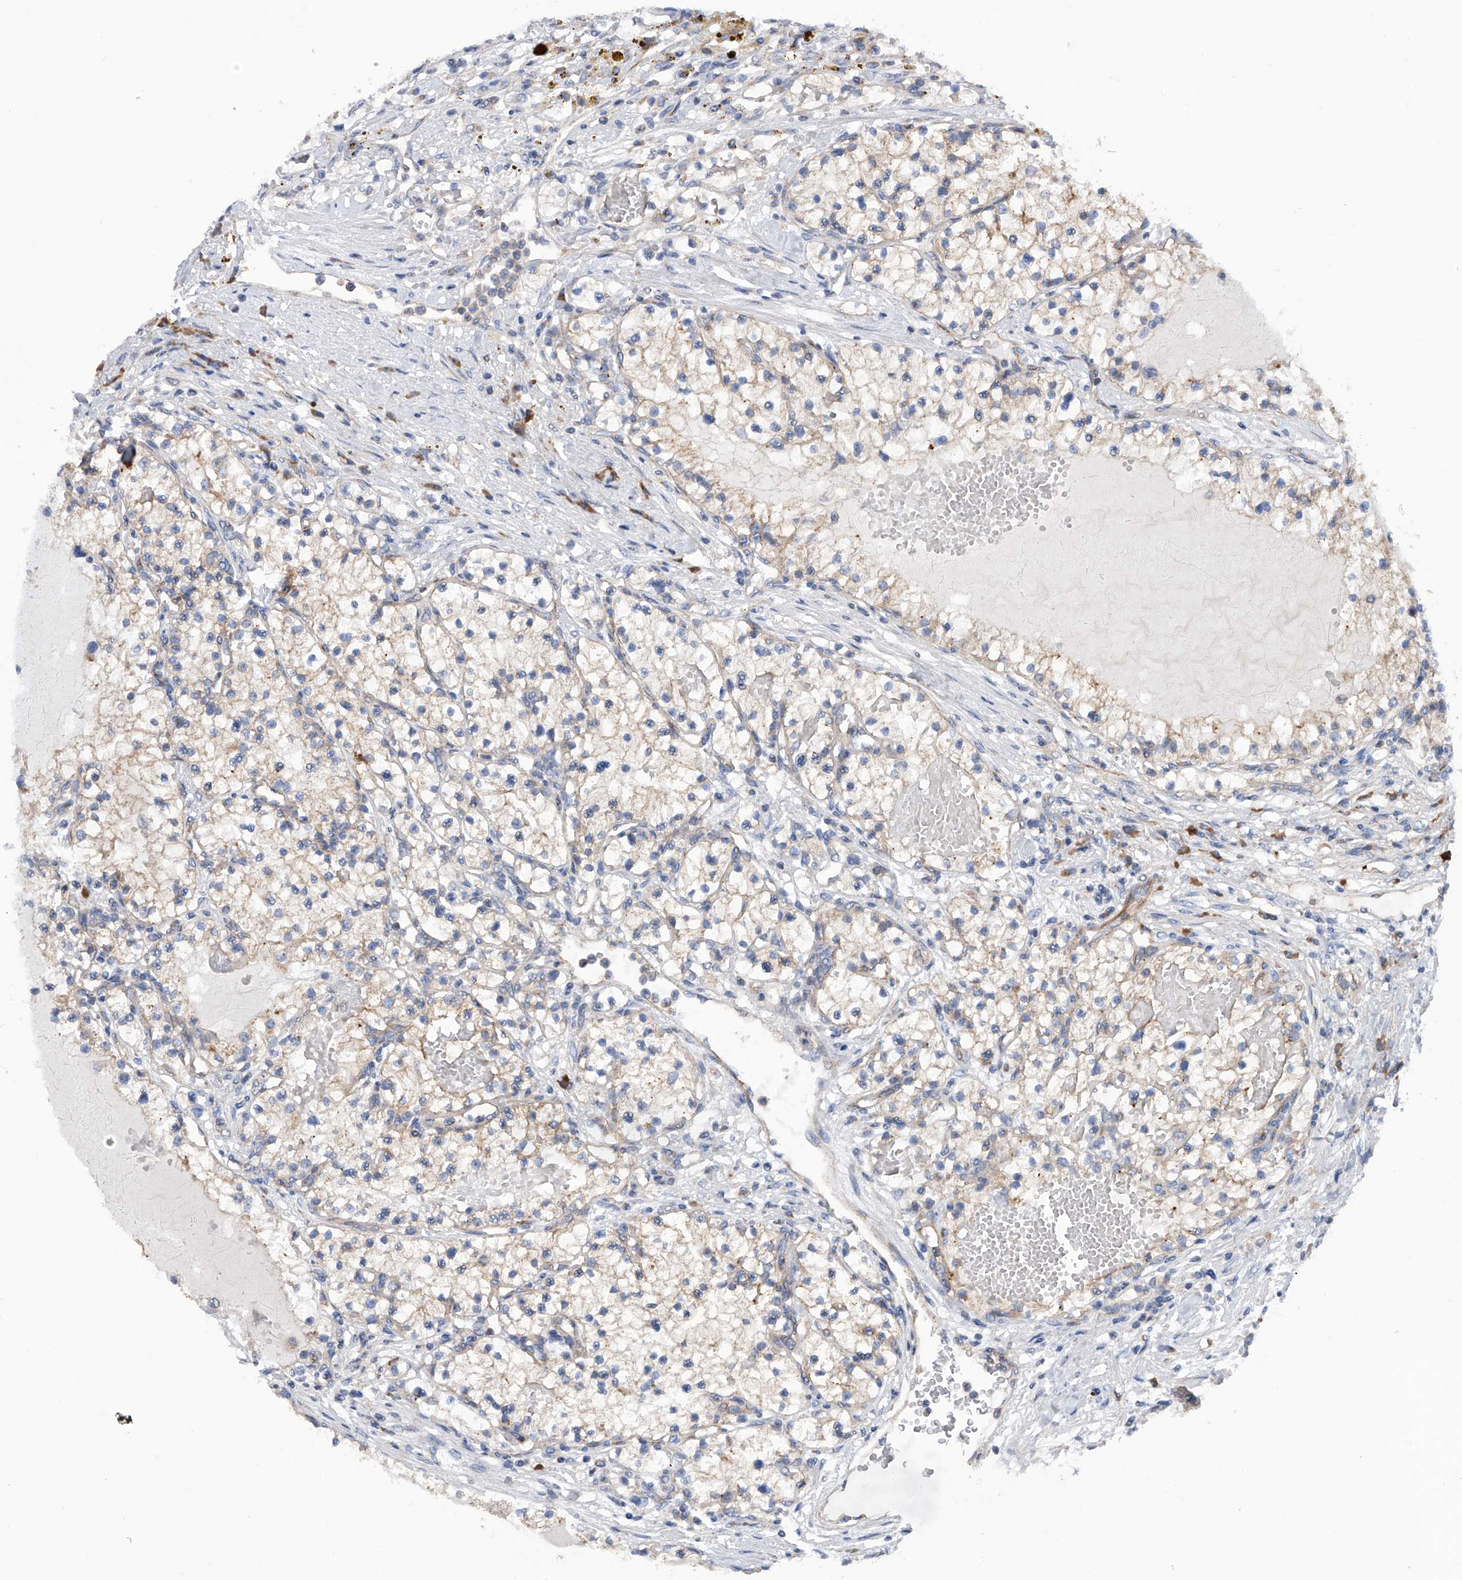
{"staining": {"intensity": "weak", "quantity": "25%-75%", "location": "cytoplasmic/membranous"}, "tissue": "renal cancer", "cell_type": "Tumor cells", "image_type": "cancer", "snomed": [{"axis": "morphology", "description": "Normal tissue, NOS"}, {"axis": "morphology", "description": "Adenocarcinoma, NOS"}, {"axis": "topography", "description": "Kidney"}], "caption": "A histopathology image of human adenocarcinoma (renal) stained for a protein displays weak cytoplasmic/membranous brown staining in tumor cells.", "gene": "MLYCD", "patient": {"sex": "male", "age": 68}}